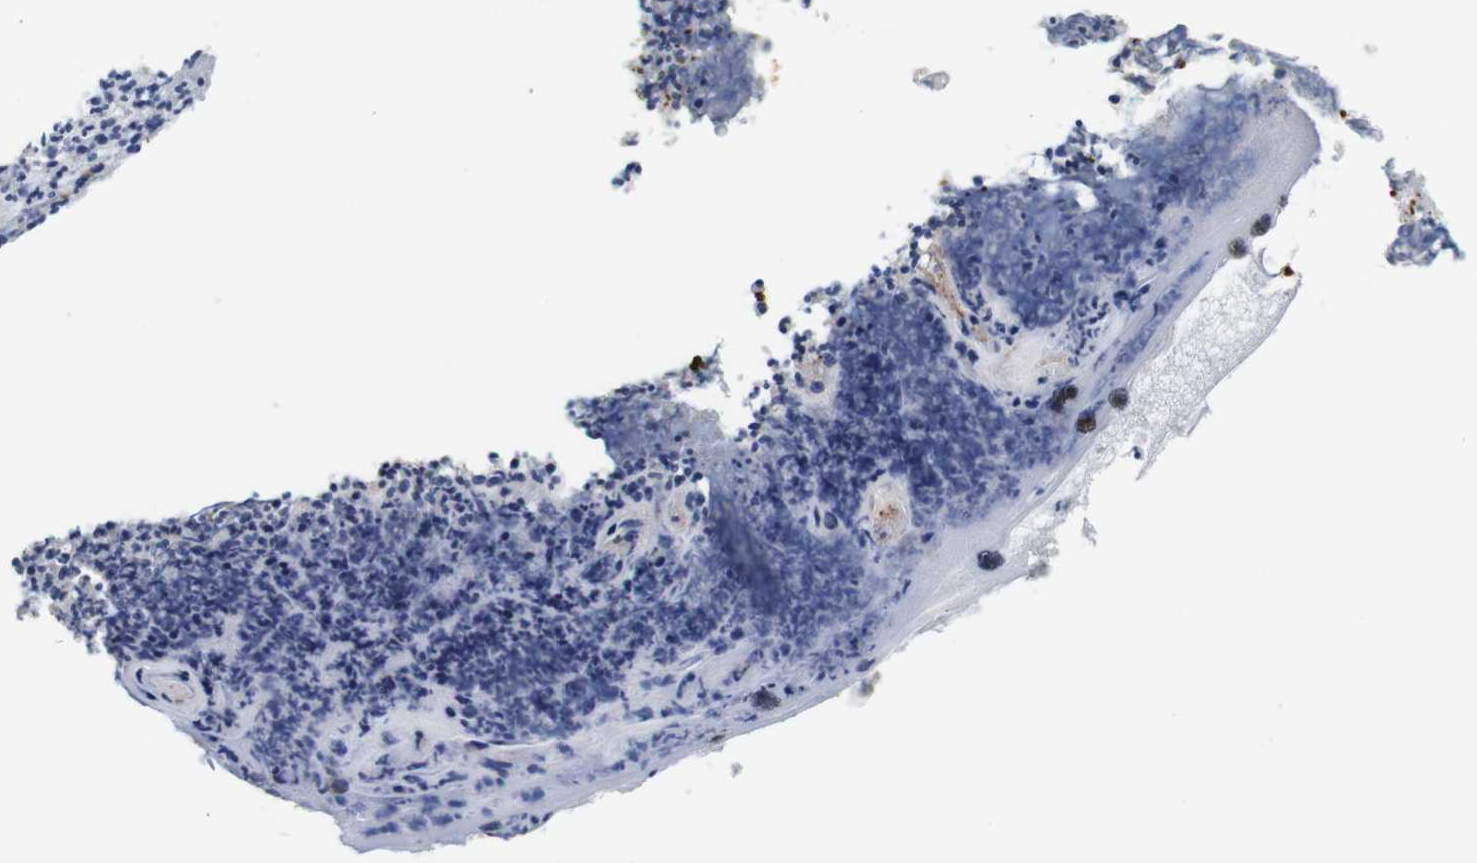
{"staining": {"intensity": "negative", "quantity": "none", "location": "none"}, "tissue": "melanoma", "cell_type": "Tumor cells", "image_type": "cancer", "snomed": [{"axis": "morphology", "description": "Malignant melanoma, NOS"}, {"axis": "topography", "description": "Skin"}], "caption": "Melanoma was stained to show a protein in brown. There is no significant positivity in tumor cells.", "gene": "GP1BA", "patient": {"sex": "female", "age": 46}}